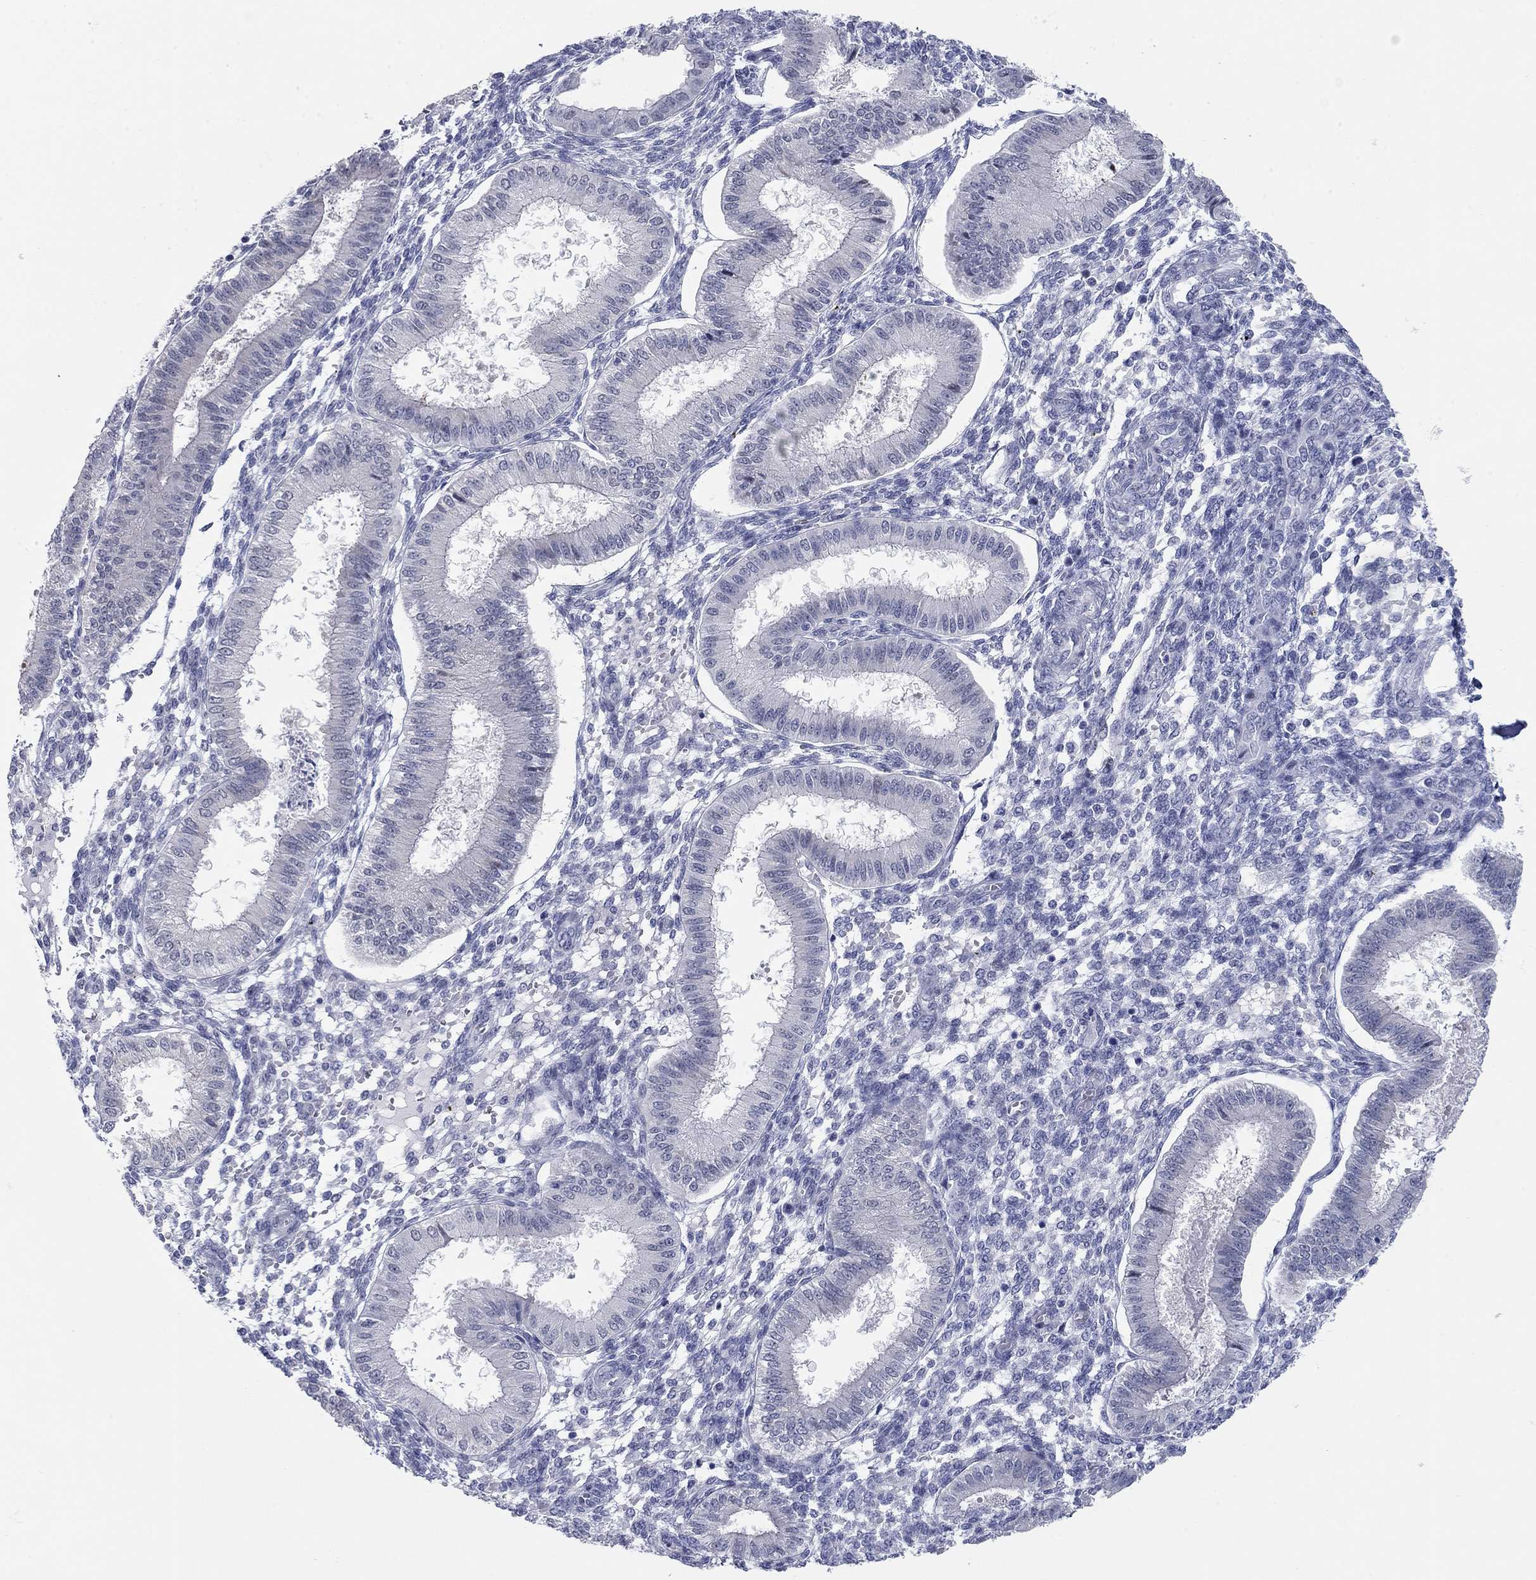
{"staining": {"intensity": "negative", "quantity": "none", "location": "none"}, "tissue": "endometrium", "cell_type": "Cells in endometrial stroma", "image_type": "normal", "snomed": [{"axis": "morphology", "description": "Normal tissue, NOS"}, {"axis": "topography", "description": "Endometrium"}], "caption": "Immunohistochemistry (IHC) of normal endometrium reveals no positivity in cells in endometrial stroma. The staining was performed using DAB (3,3'-diaminobenzidine) to visualize the protein expression in brown, while the nuclei were stained in blue with hematoxylin (Magnification: 20x).", "gene": "WASF3", "patient": {"sex": "female", "age": 43}}